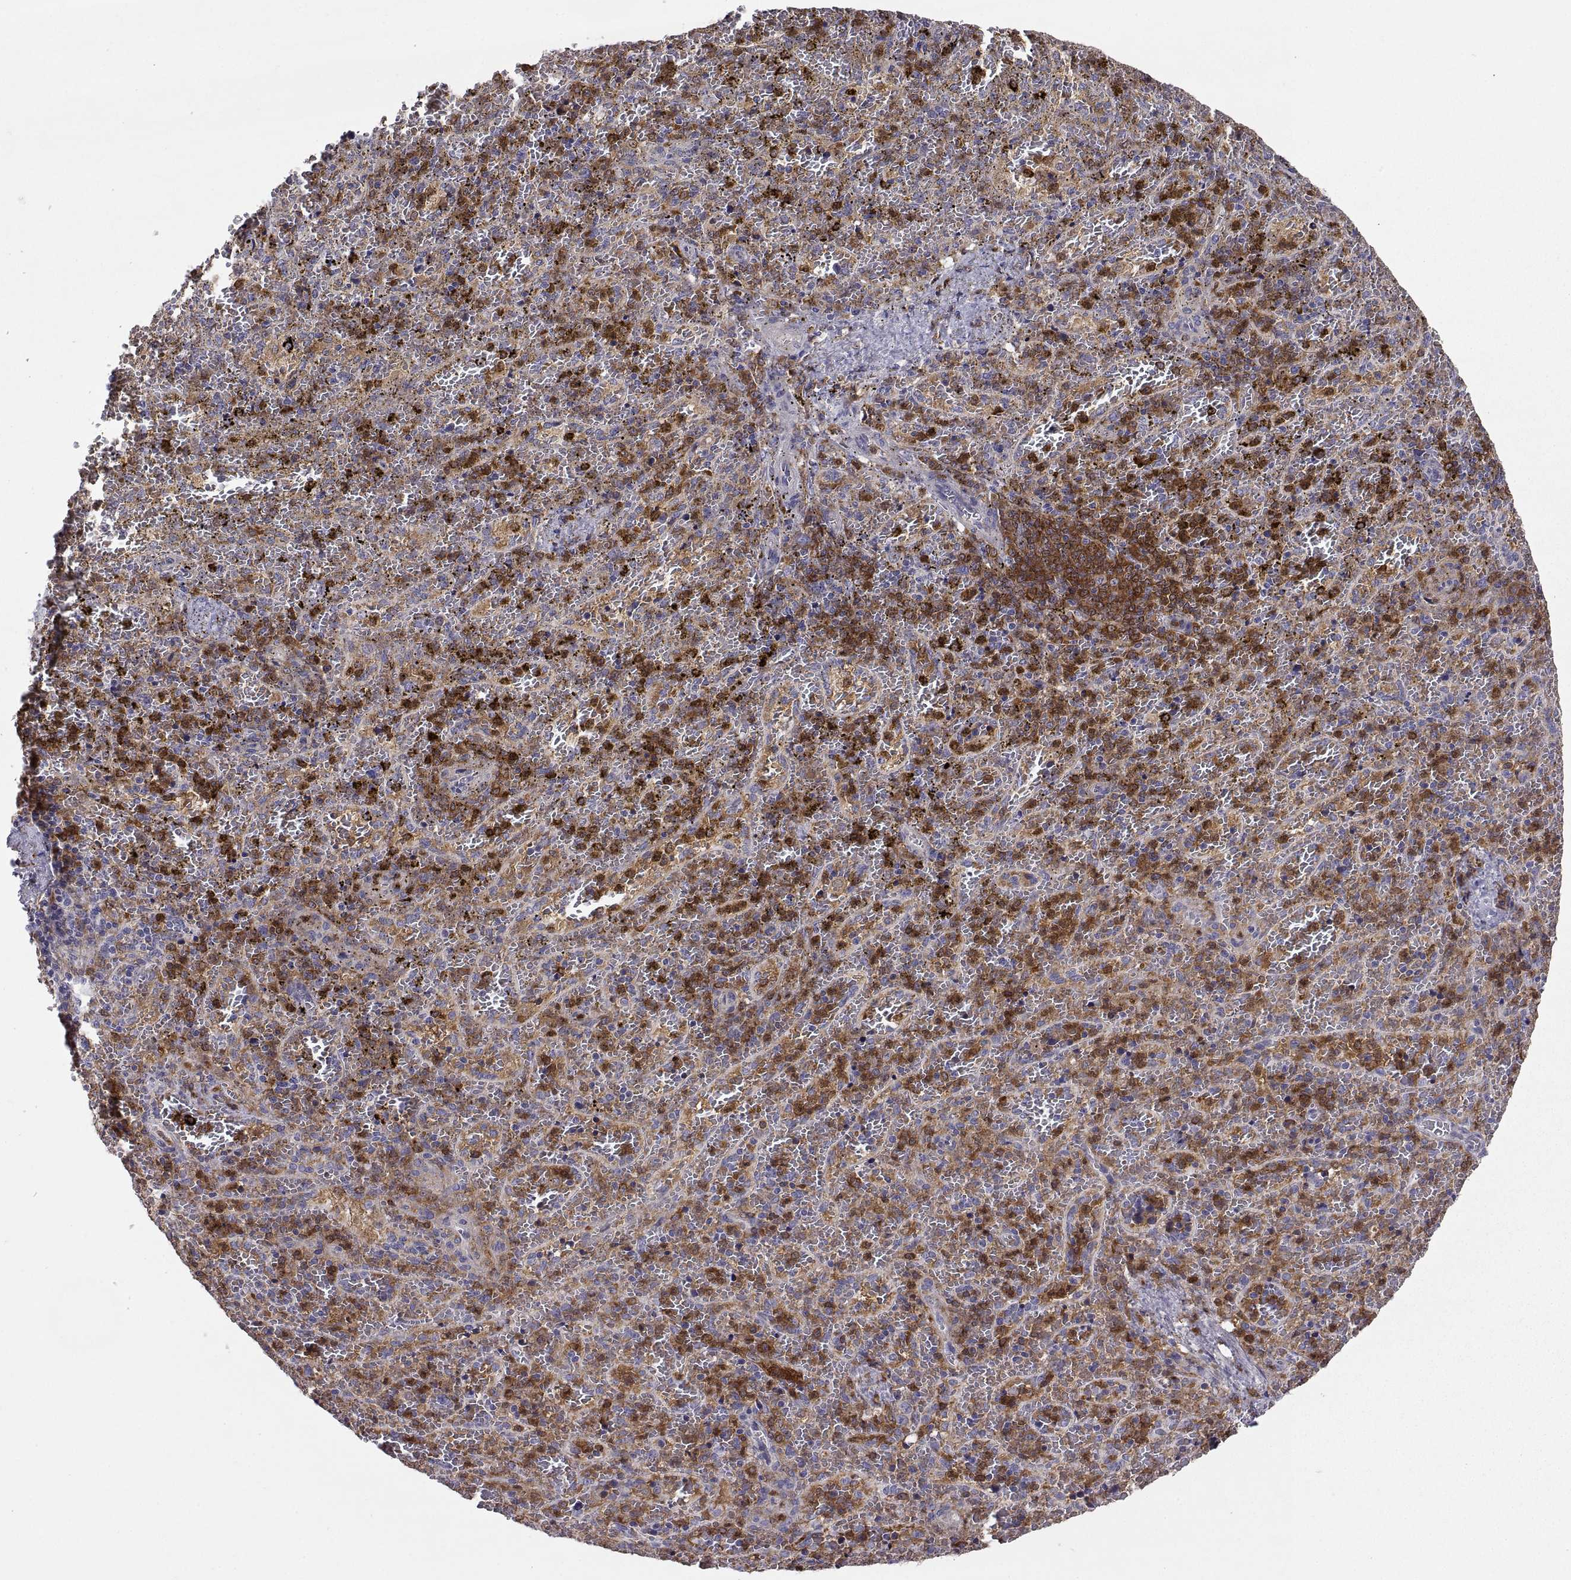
{"staining": {"intensity": "strong", "quantity": ">75%", "location": "cytoplasmic/membranous"}, "tissue": "spleen", "cell_type": "Cells in red pulp", "image_type": "normal", "snomed": [{"axis": "morphology", "description": "Normal tissue, NOS"}, {"axis": "topography", "description": "Spleen"}], "caption": "Immunohistochemical staining of normal human spleen reveals >75% levels of strong cytoplasmic/membranous protein positivity in about >75% of cells in red pulp. The protein is shown in brown color, while the nuclei are stained blue.", "gene": "DOK3", "patient": {"sex": "female", "age": 50}}